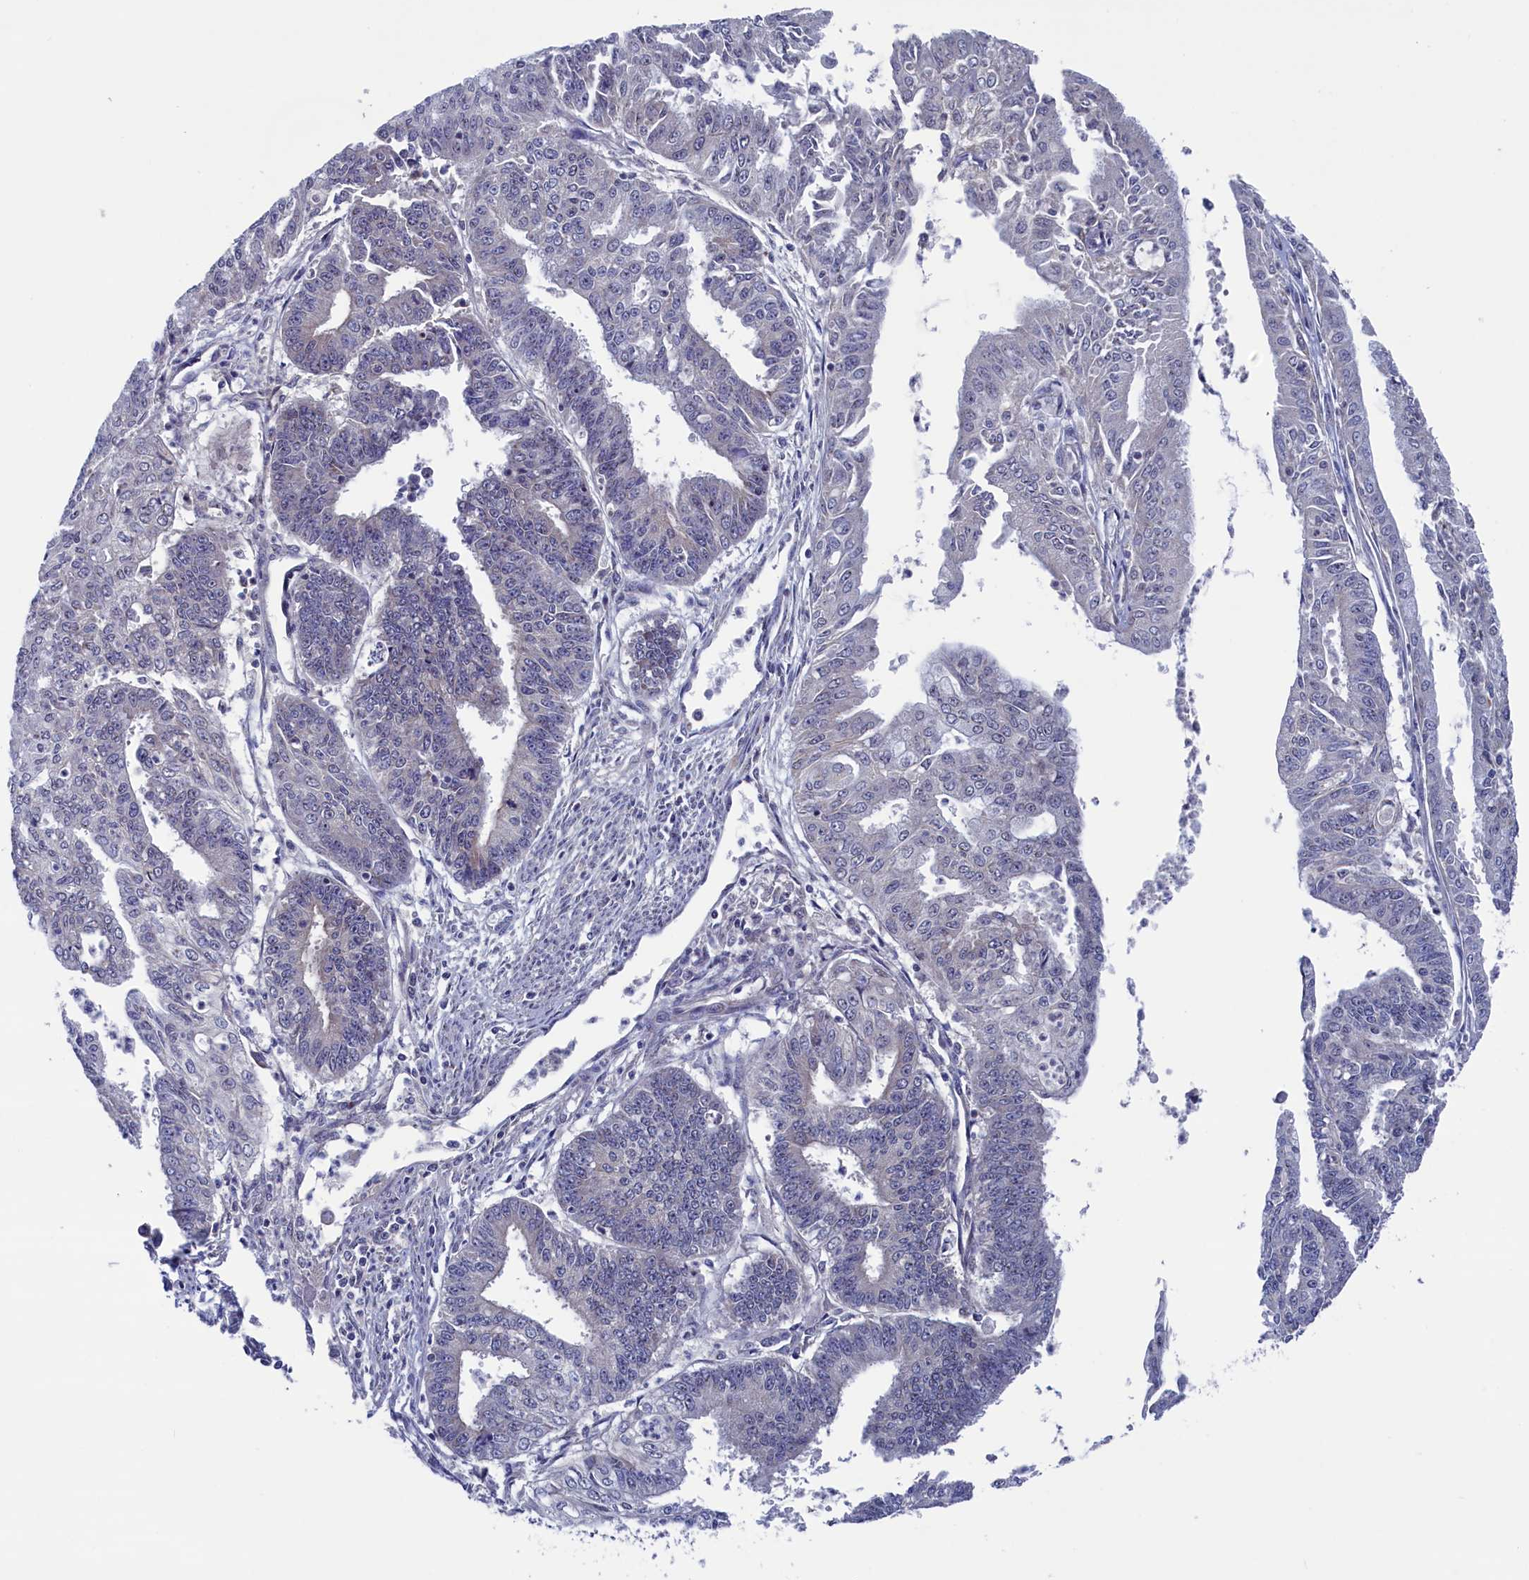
{"staining": {"intensity": "negative", "quantity": "none", "location": "none"}, "tissue": "endometrial cancer", "cell_type": "Tumor cells", "image_type": "cancer", "snomed": [{"axis": "morphology", "description": "Adenocarcinoma, NOS"}, {"axis": "topography", "description": "Endometrium"}], "caption": "Micrograph shows no significant protein expression in tumor cells of endometrial adenocarcinoma. The staining was performed using DAB (3,3'-diaminobenzidine) to visualize the protein expression in brown, while the nuclei were stained in blue with hematoxylin (Magnification: 20x).", "gene": "SPATA13", "patient": {"sex": "female", "age": 73}}